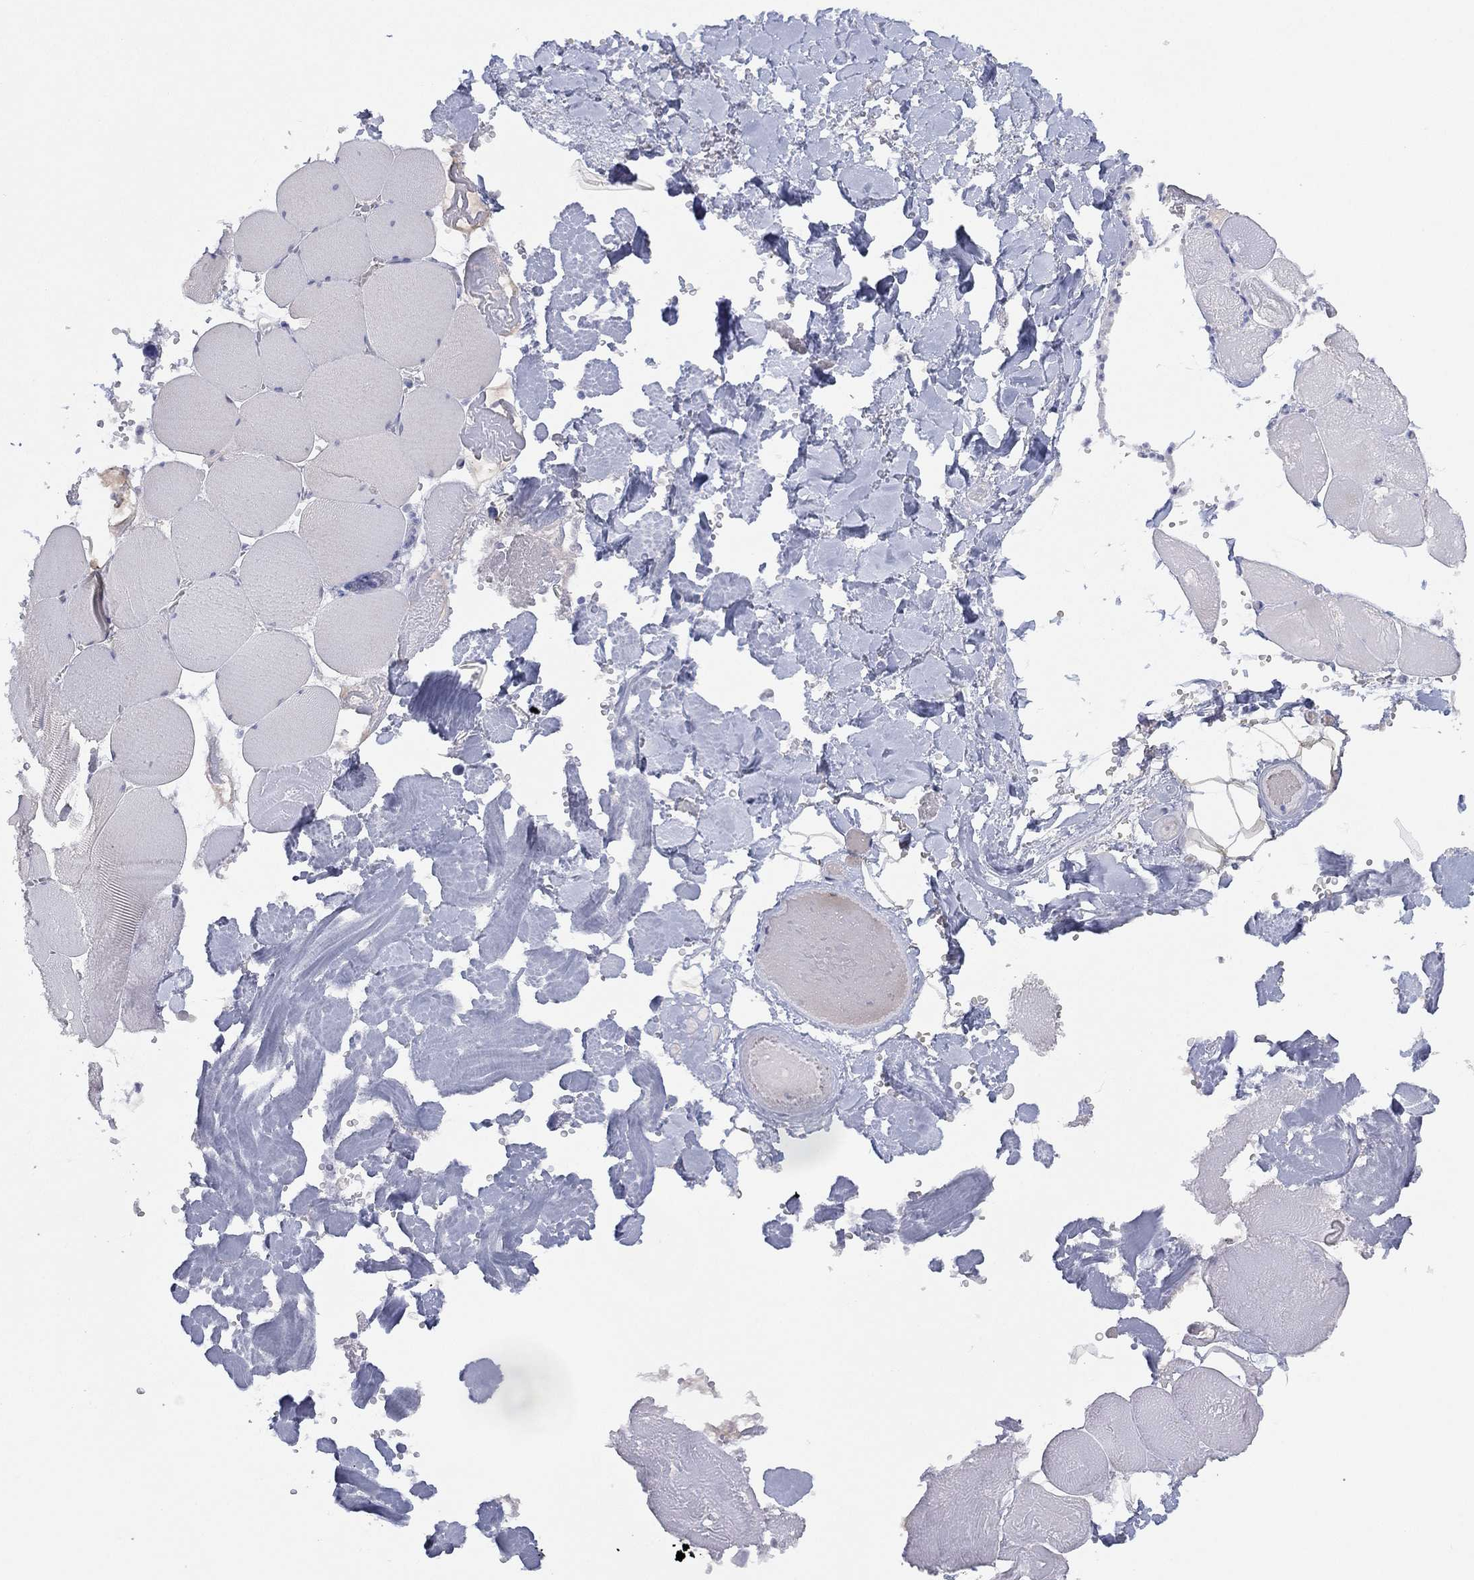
{"staining": {"intensity": "negative", "quantity": "none", "location": "none"}, "tissue": "skeletal muscle", "cell_type": "Myocytes", "image_type": "normal", "snomed": [{"axis": "morphology", "description": "Normal tissue, NOS"}, {"axis": "morphology", "description": "Malignant melanoma, Metastatic site"}, {"axis": "topography", "description": "Skeletal muscle"}], "caption": "Protein analysis of benign skeletal muscle reveals no significant positivity in myocytes.", "gene": "DDAH1", "patient": {"sex": "male", "age": 50}}